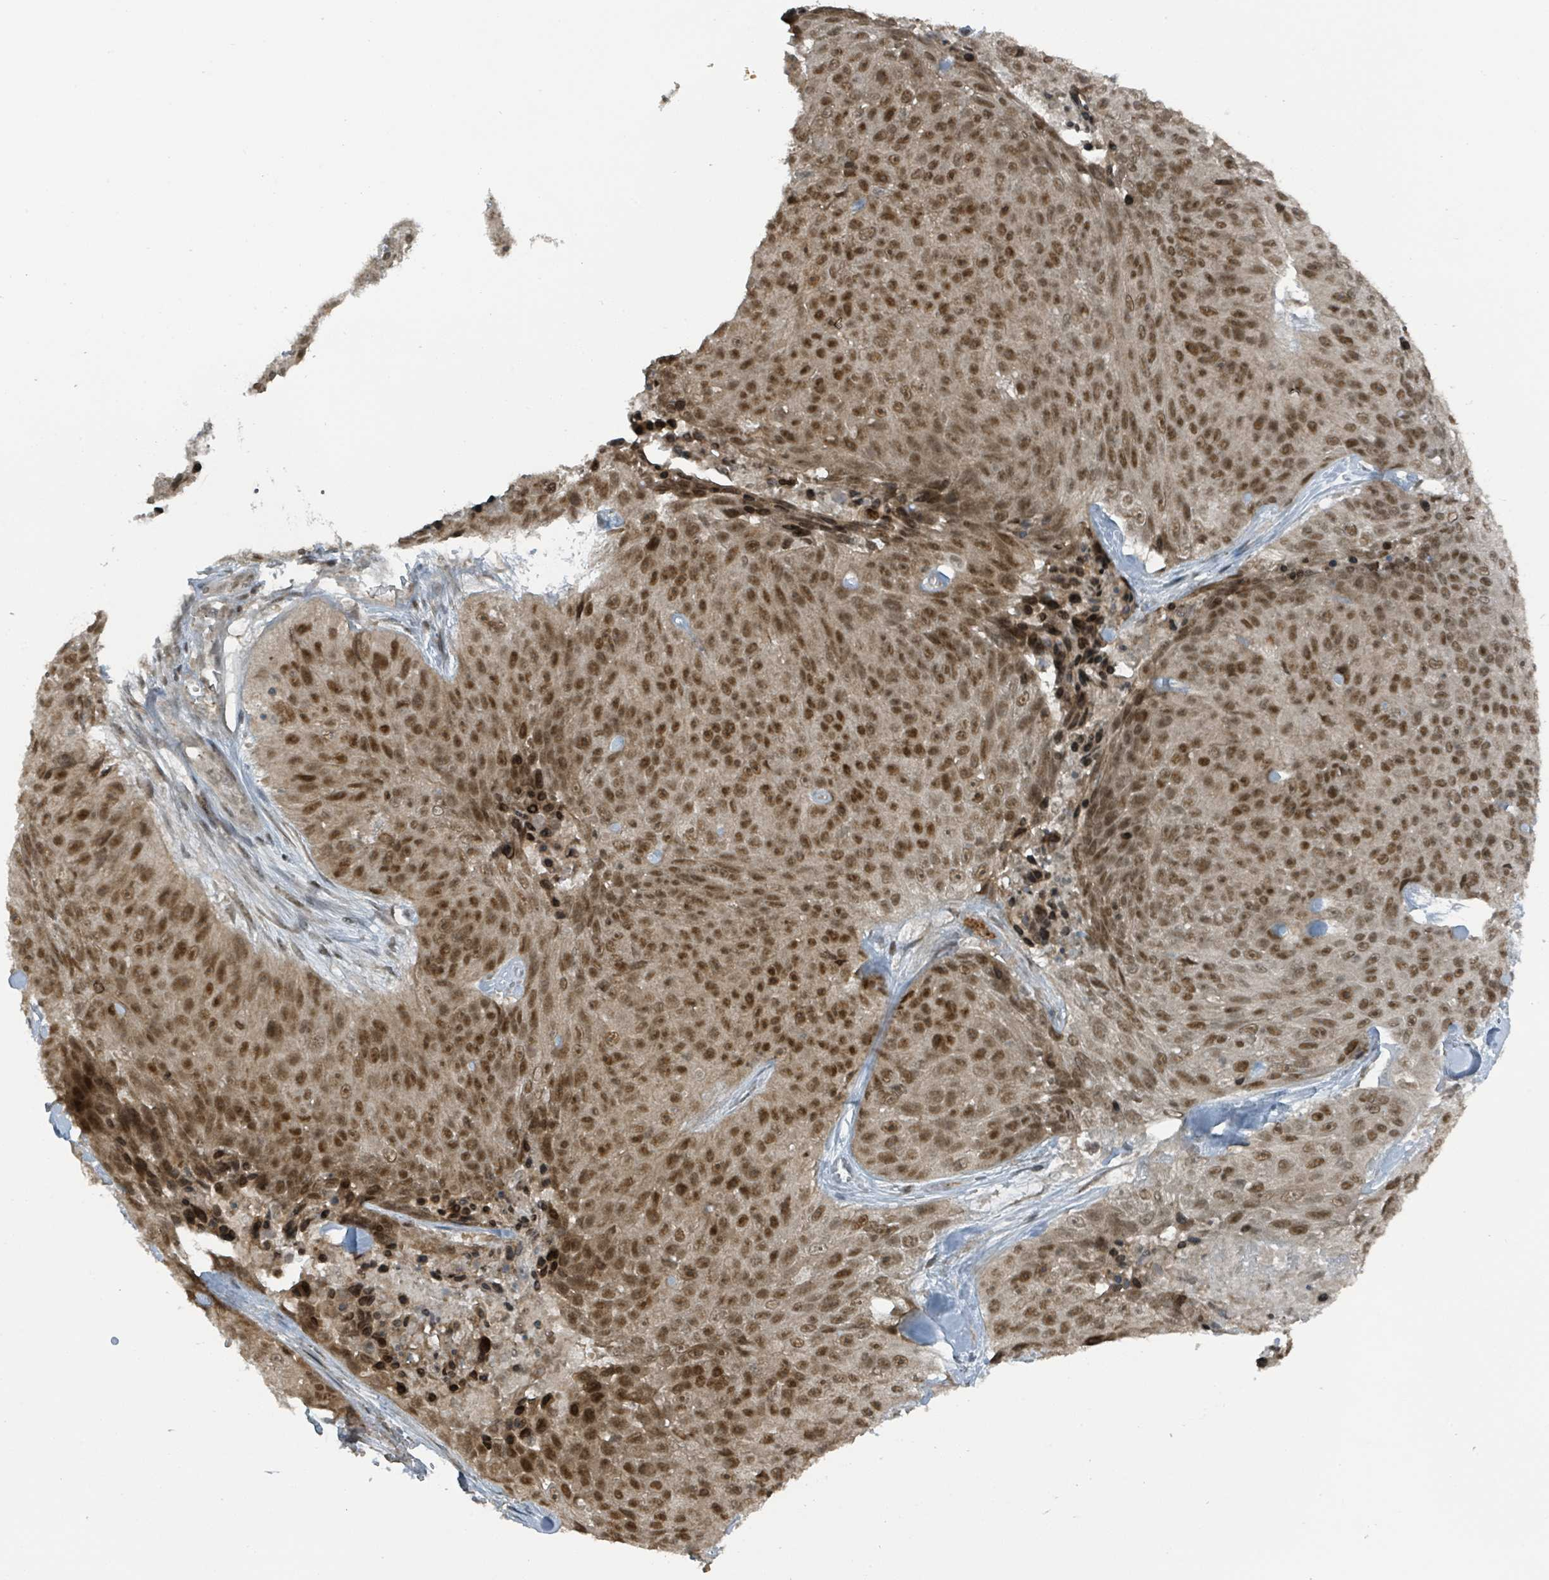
{"staining": {"intensity": "moderate", "quantity": ">75%", "location": "nuclear"}, "tissue": "skin cancer", "cell_type": "Tumor cells", "image_type": "cancer", "snomed": [{"axis": "morphology", "description": "Squamous cell carcinoma, NOS"}, {"axis": "topography", "description": "Skin"}], "caption": "This is an image of immunohistochemistry staining of squamous cell carcinoma (skin), which shows moderate positivity in the nuclear of tumor cells.", "gene": "PHIP", "patient": {"sex": "female", "age": 87}}